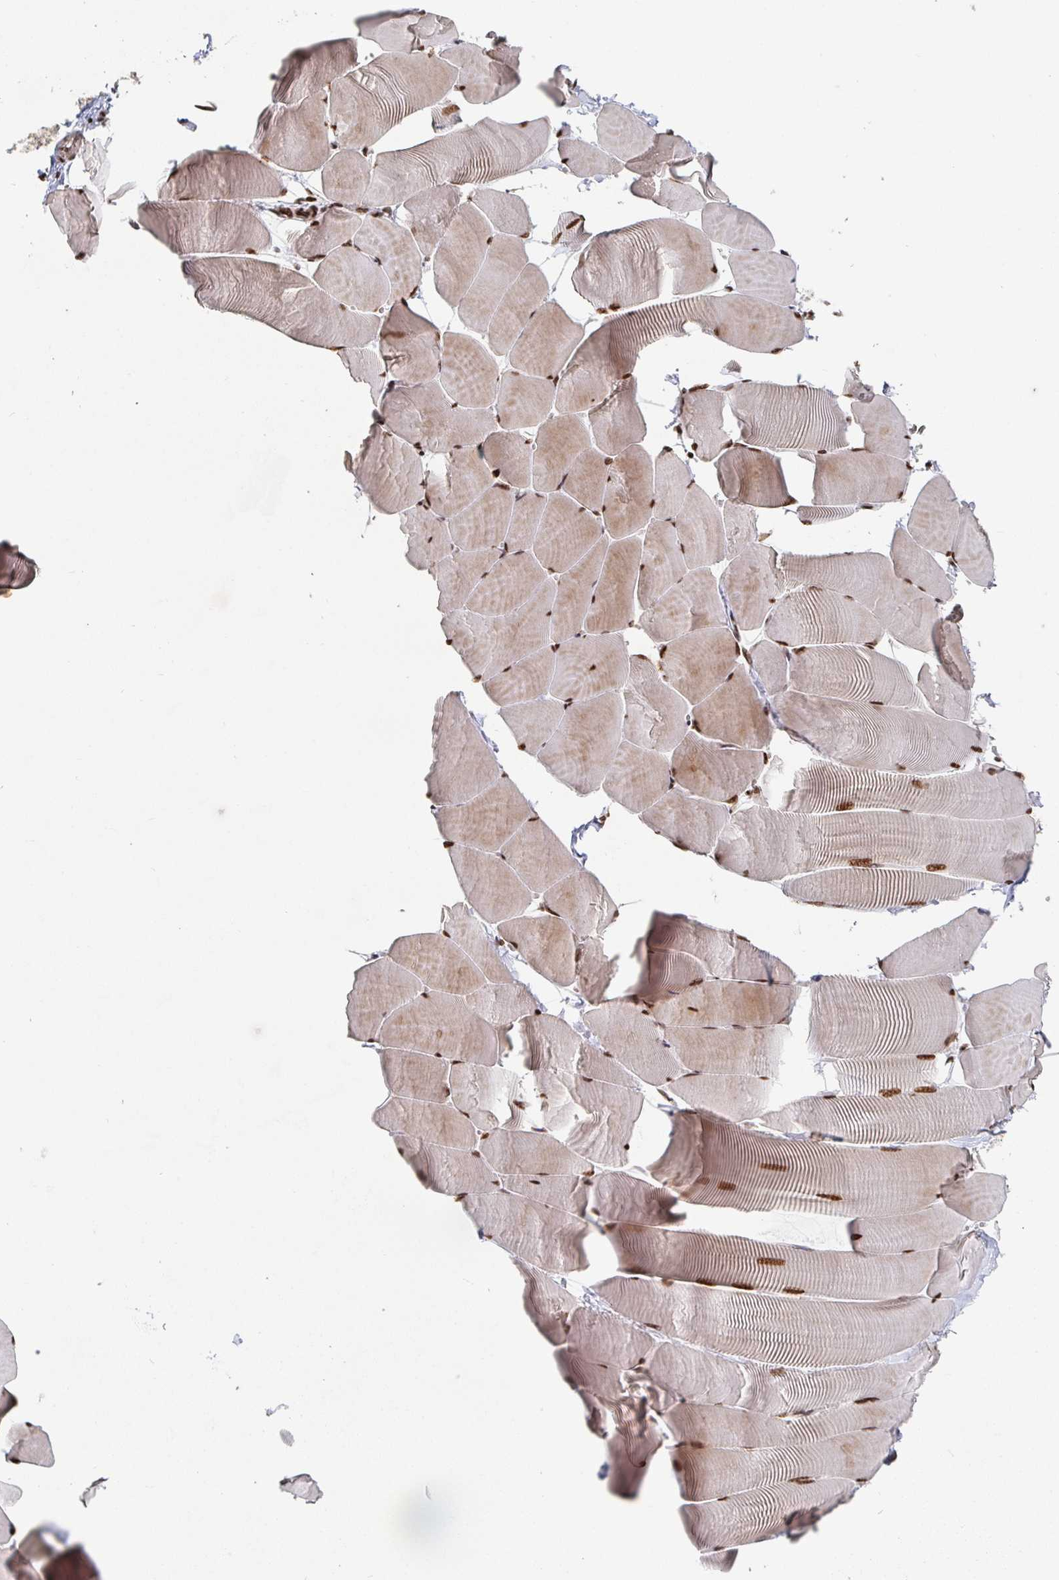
{"staining": {"intensity": "moderate", "quantity": ">75%", "location": "cytoplasmic/membranous,nuclear"}, "tissue": "skeletal muscle", "cell_type": "Myocytes", "image_type": "normal", "snomed": [{"axis": "morphology", "description": "Normal tissue, NOS"}, {"axis": "topography", "description": "Skeletal muscle"}], "caption": "DAB immunohistochemical staining of benign human skeletal muscle reveals moderate cytoplasmic/membranous,nuclear protein expression in about >75% of myocytes. (brown staining indicates protein expression, while blue staining denotes nuclei).", "gene": "ZDHHC12", "patient": {"sex": "male", "age": 25}}